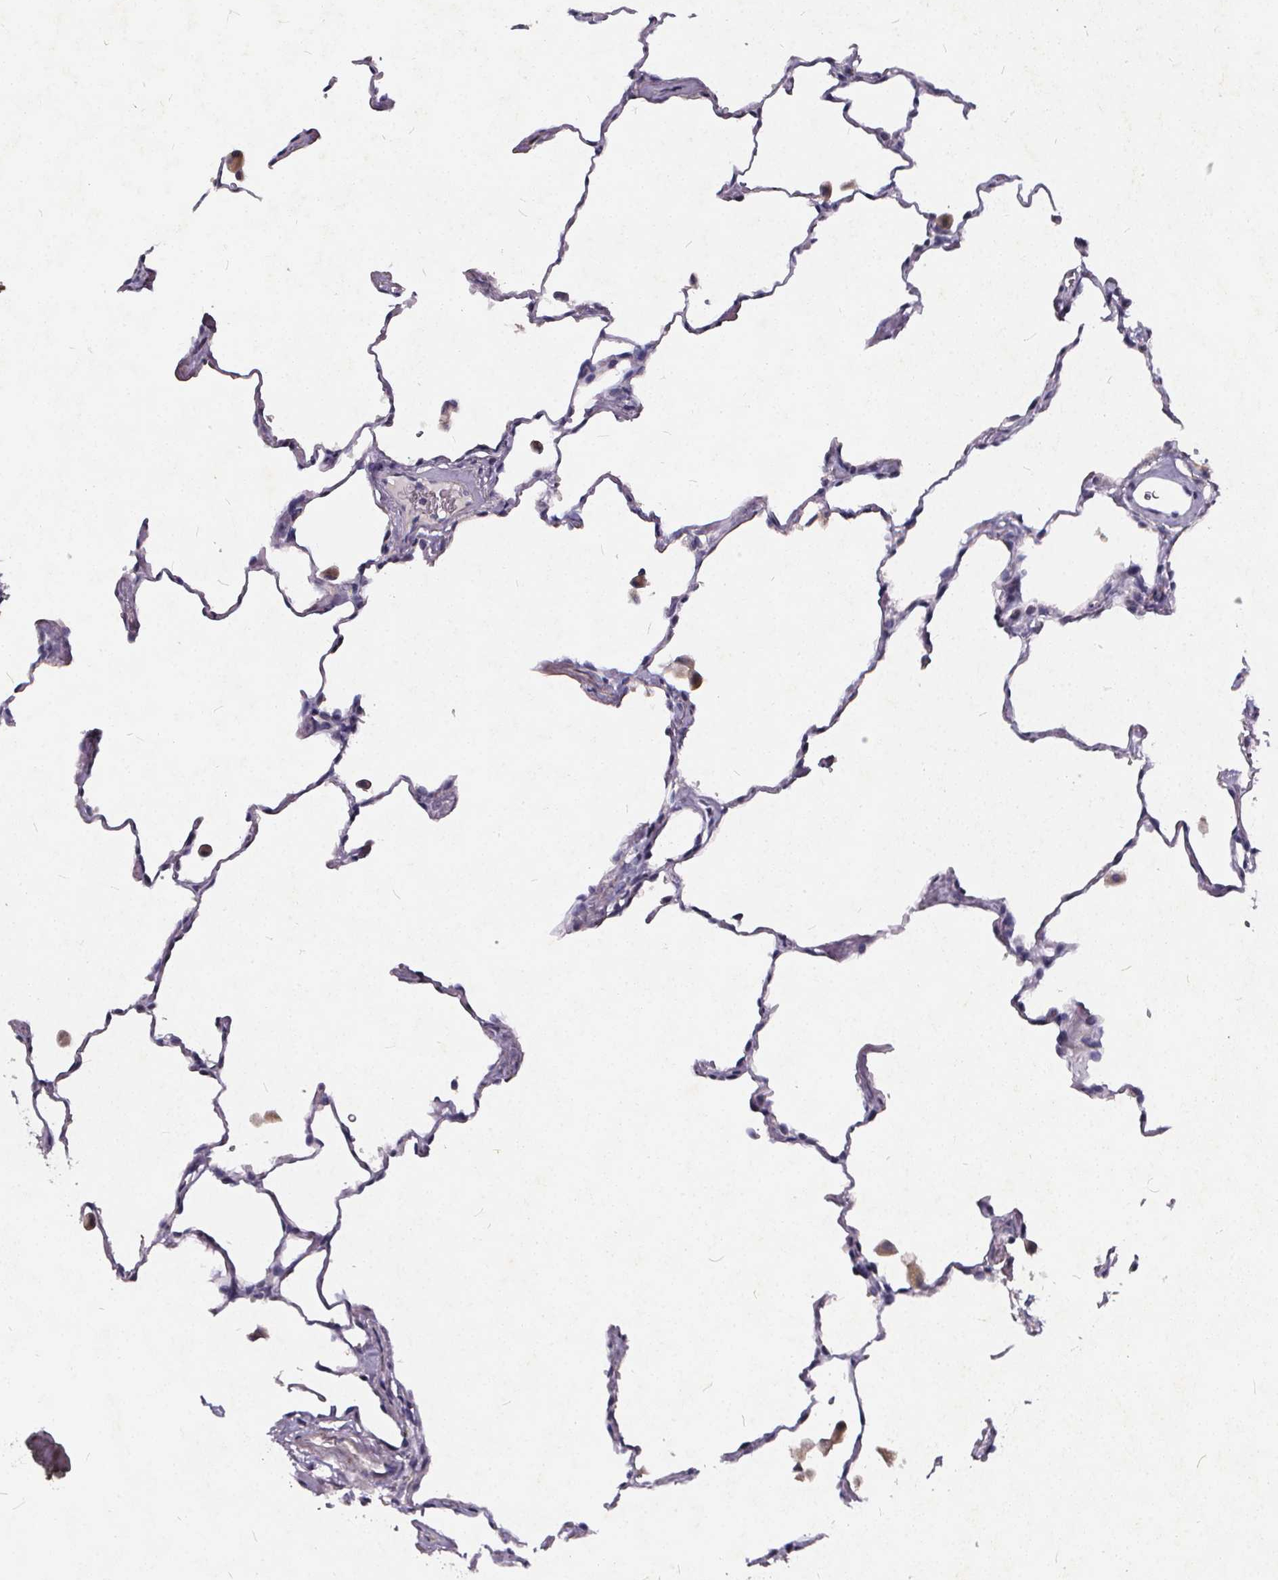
{"staining": {"intensity": "negative", "quantity": "none", "location": "none"}, "tissue": "lung", "cell_type": "Alveolar cells", "image_type": "normal", "snomed": [{"axis": "morphology", "description": "Normal tissue, NOS"}, {"axis": "topography", "description": "Lung"}], "caption": "Immunohistochemistry of normal lung displays no expression in alveolar cells. (Brightfield microscopy of DAB (3,3'-diaminobenzidine) immunohistochemistry at high magnification).", "gene": "TSPAN14", "patient": {"sex": "female", "age": 47}}